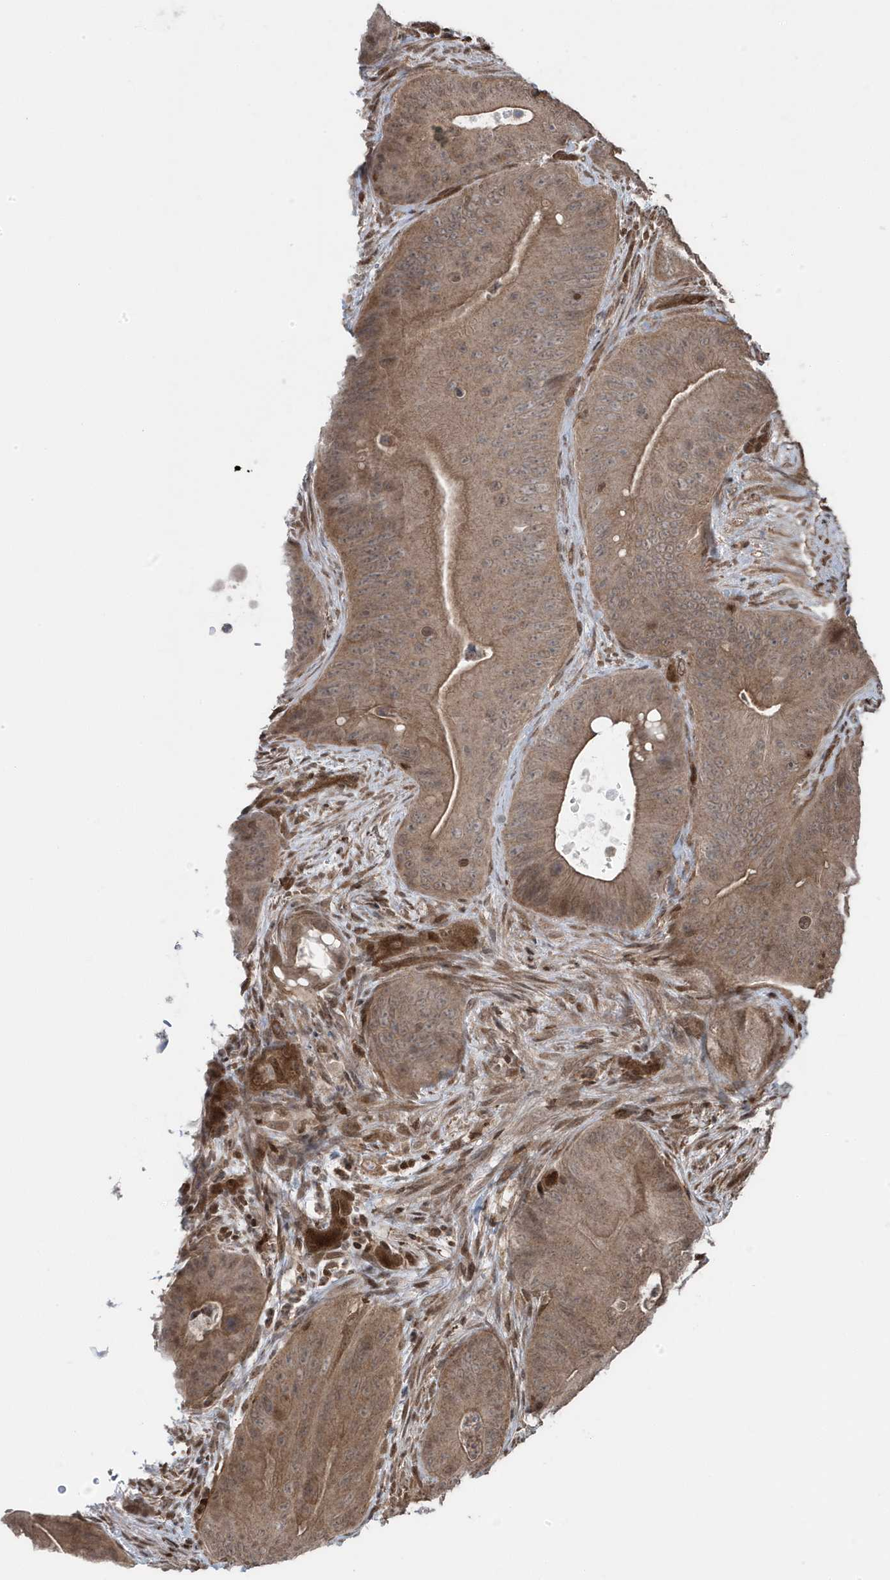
{"staining": {"intensity": "moderate", "quantity": ">75%", "location": "cytoplasmic/membranous"}, "tissue": "colorectal cancer", "cell_type": "Tumor cells", "image_type": "cancer", "snomed": [{"axis": "morphology", "description": "Normal tissue, NOS"}, {"axis": "topography", "description": "Colon"}], "caption": "Immunohistochemistry (IHC) staining of colorectal cancer, which shows medium levels of moderate cytoplasmic/membranous positivity in about >75% of tumor cells indicating moderate cytoplasmic/membranous protein expression. The staining was performed using DAB (3,3'-diaminobenzidine) (brown) for protein detection and nuclei were counterstained in hematoxylin (blue).", "gene": "MAPK1IP1L", "patient": {"sex": "female", "age": 82}}